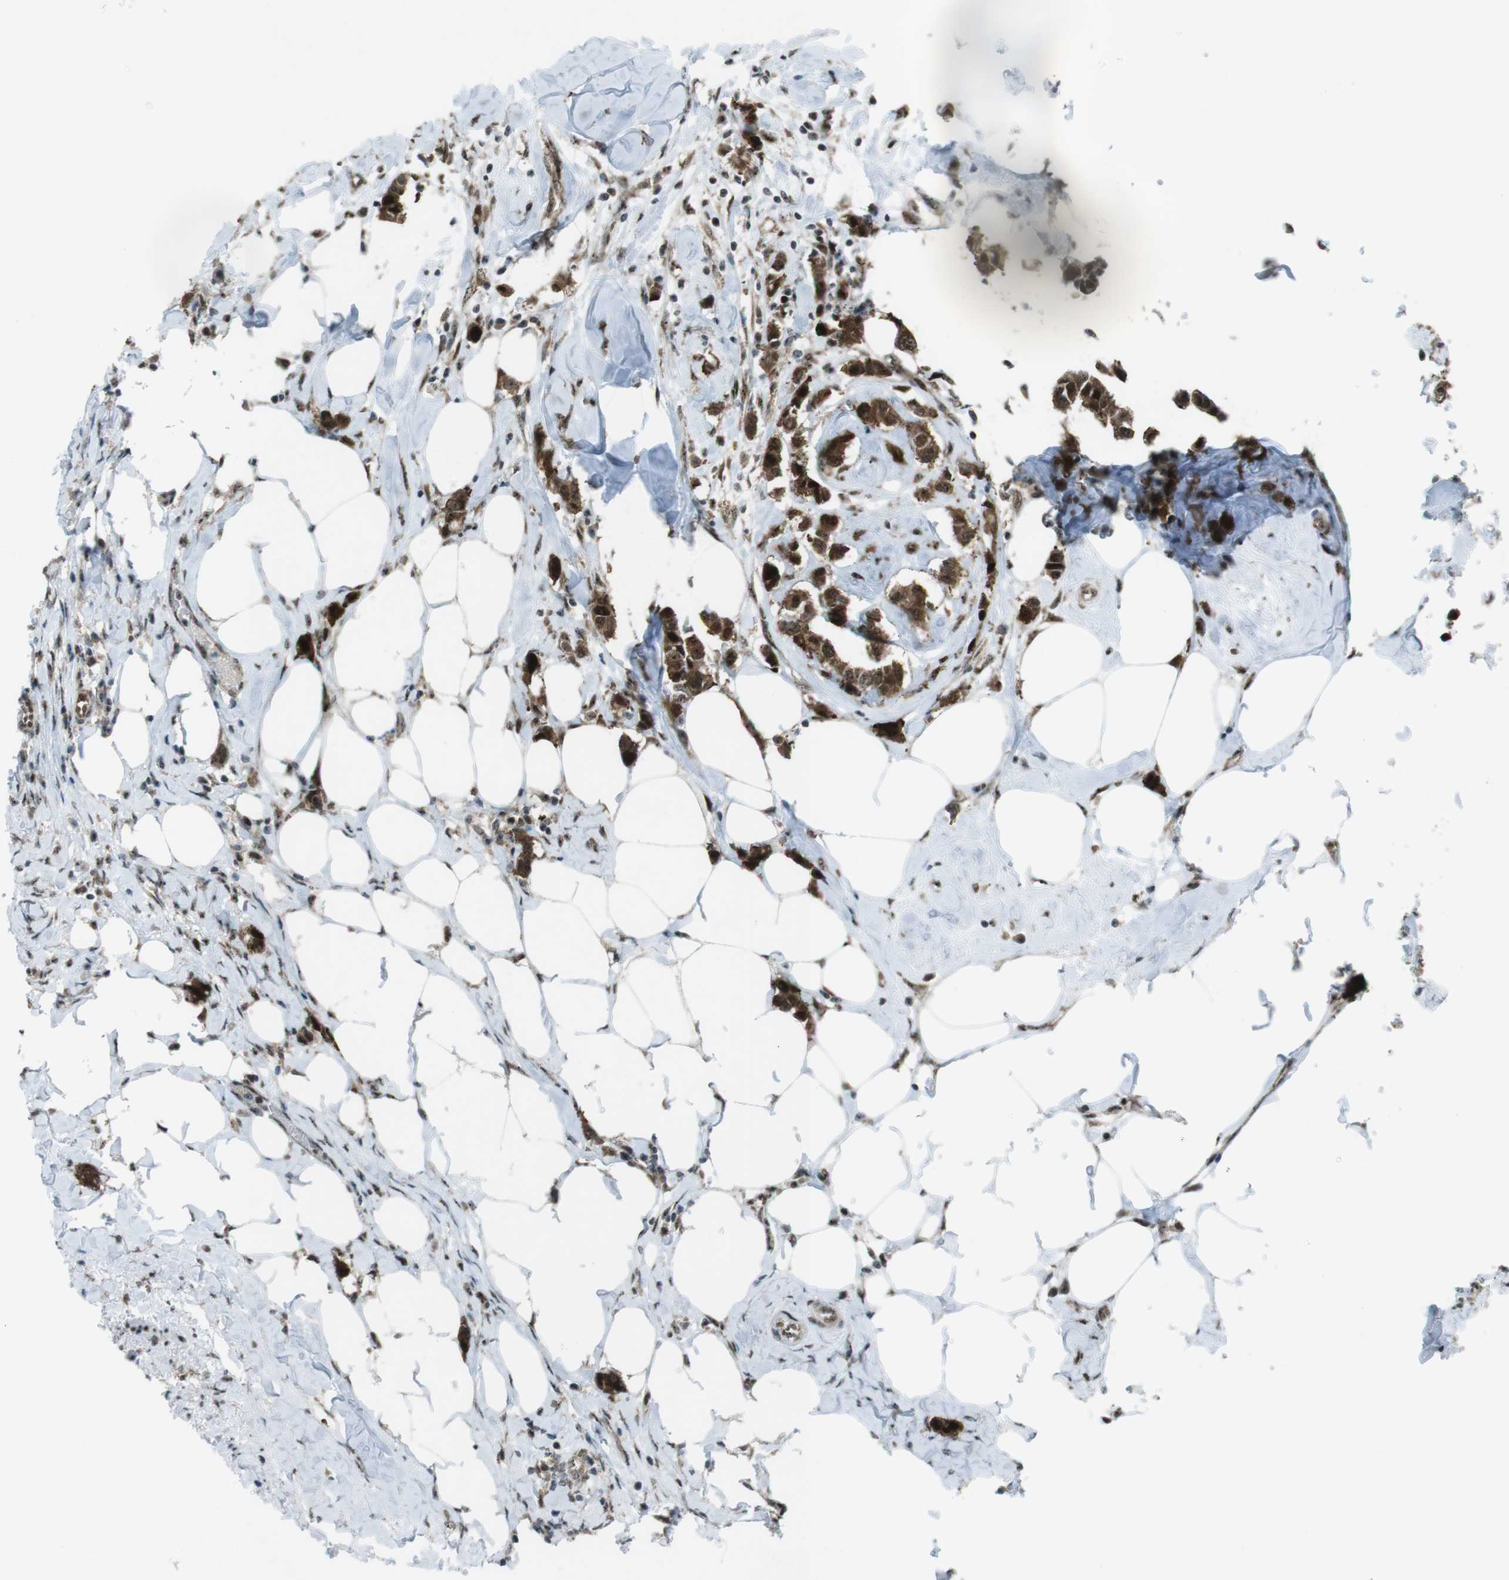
{"staining": {"intensity": "strong", "quantity": ">75%", "location": "cytoplasmic/membranous,nuclear"}, "tissue": "breast cancer", "cell_type": "Tumor cells", "image_type": "cancer", "snomed": [{"axis": "morphology", "description": "Normal tissue, NOS"}, {"axis": "morphology", "description": "Duct carcinoma"}, {"axis": "topography", "description": "Breast"}], "caption": "Protein staining by immunohistochemistry exhibits strong cytoplasmic/membranous and nuclear expression in about >75% of tumor cells in breast intraductal carcinoma.", "gene": "CSNK1D", "patient": {"sex": "female", "age": 50}}